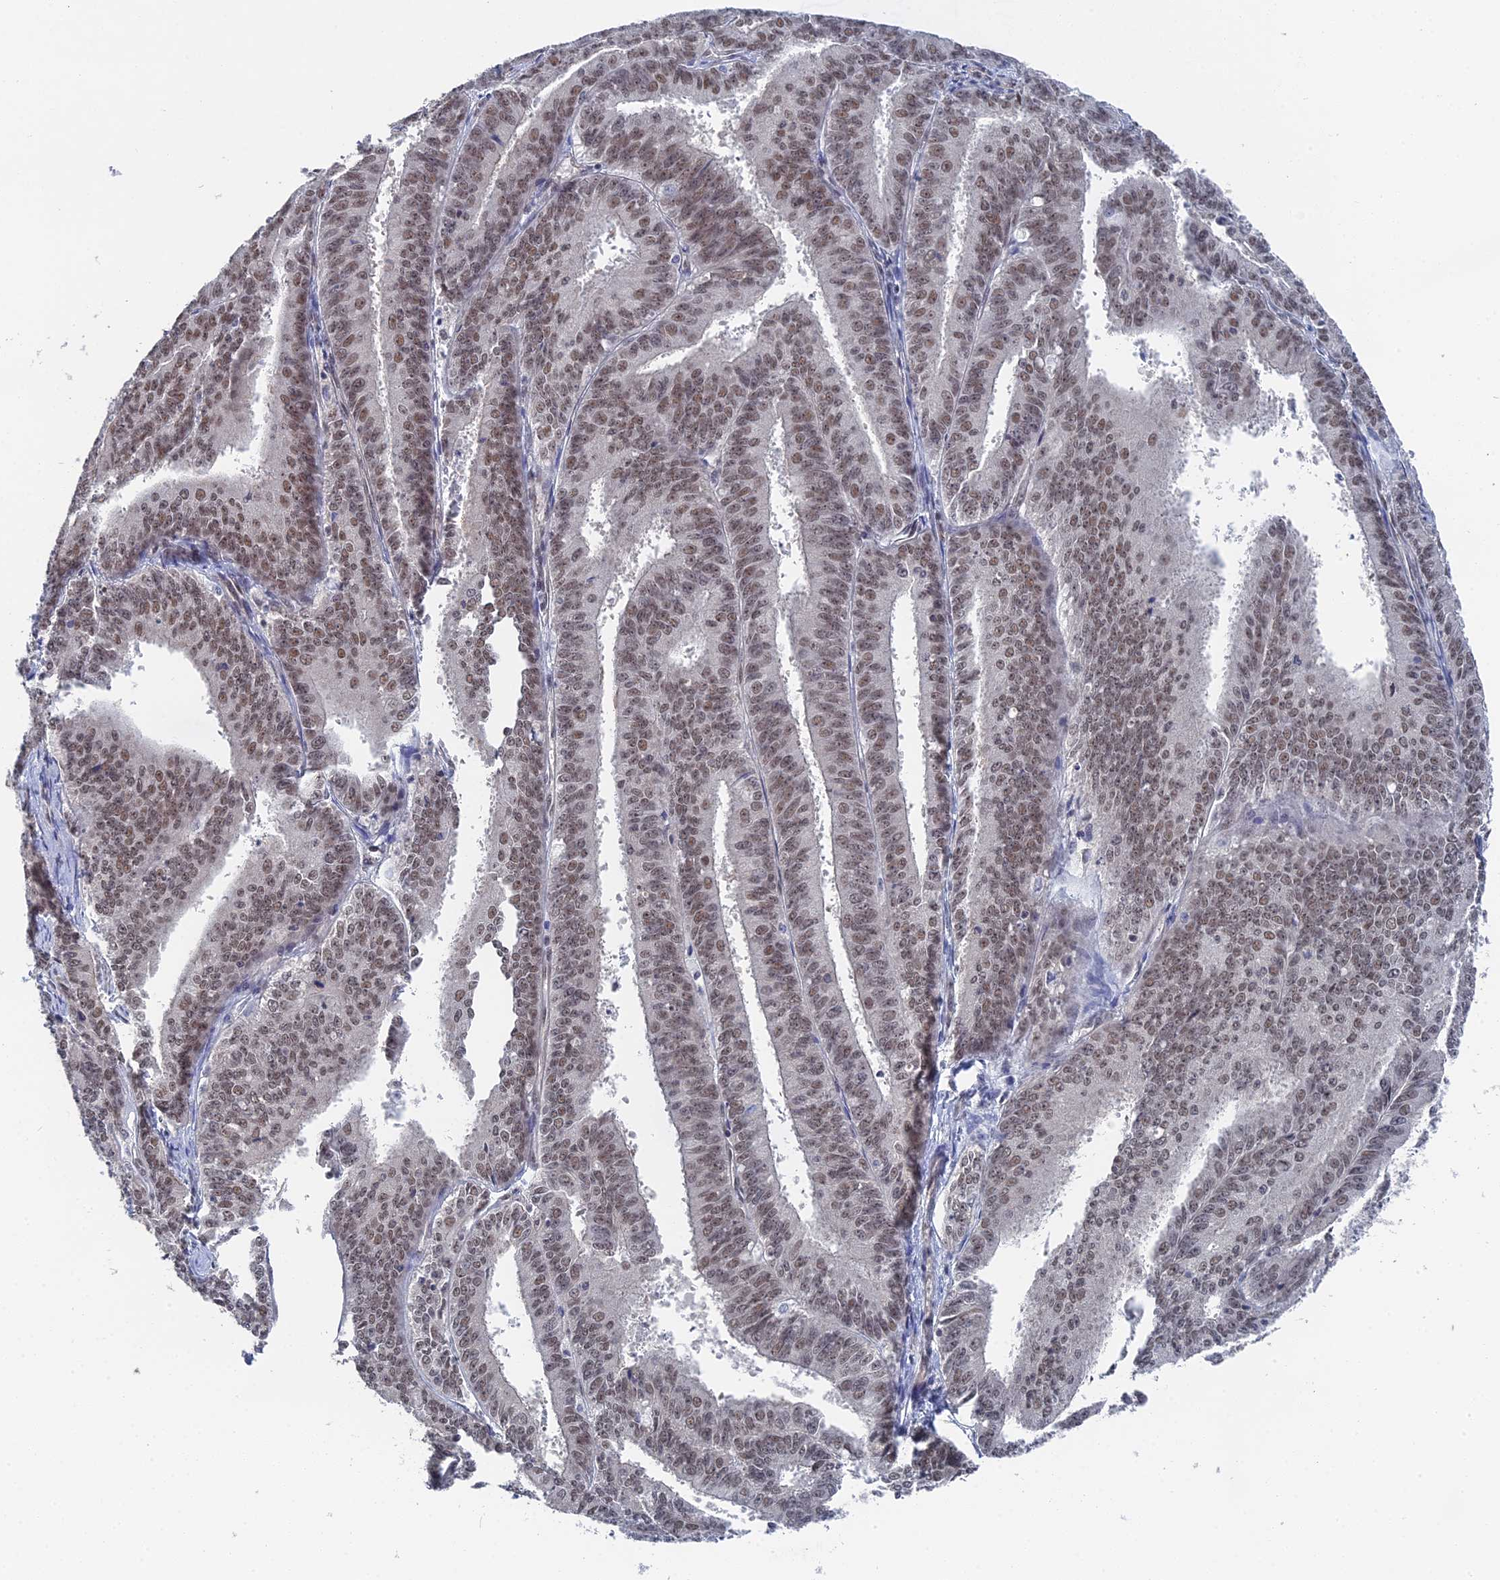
{"staining": {"intensity": "moderate", "quantity": ">75%", "location": "nuclear"}, "tissue": "endometrial cancer", "cell_type": "Tumor cells", "image_type": "cancer", "snomed": [{"axis": "morphology", "description": "Adenocarcinoma, NOS"}, {"axis": "topography", "description": "Endometrium"}], "caption": "DAB immunohistochemical staining of human endometrial adenocarcinoma displays moderate nuclear protein expression in approximately >75% of tumor cells.", "gene": "TSSC4", "patient": {"sex": "female", "age": 73}}